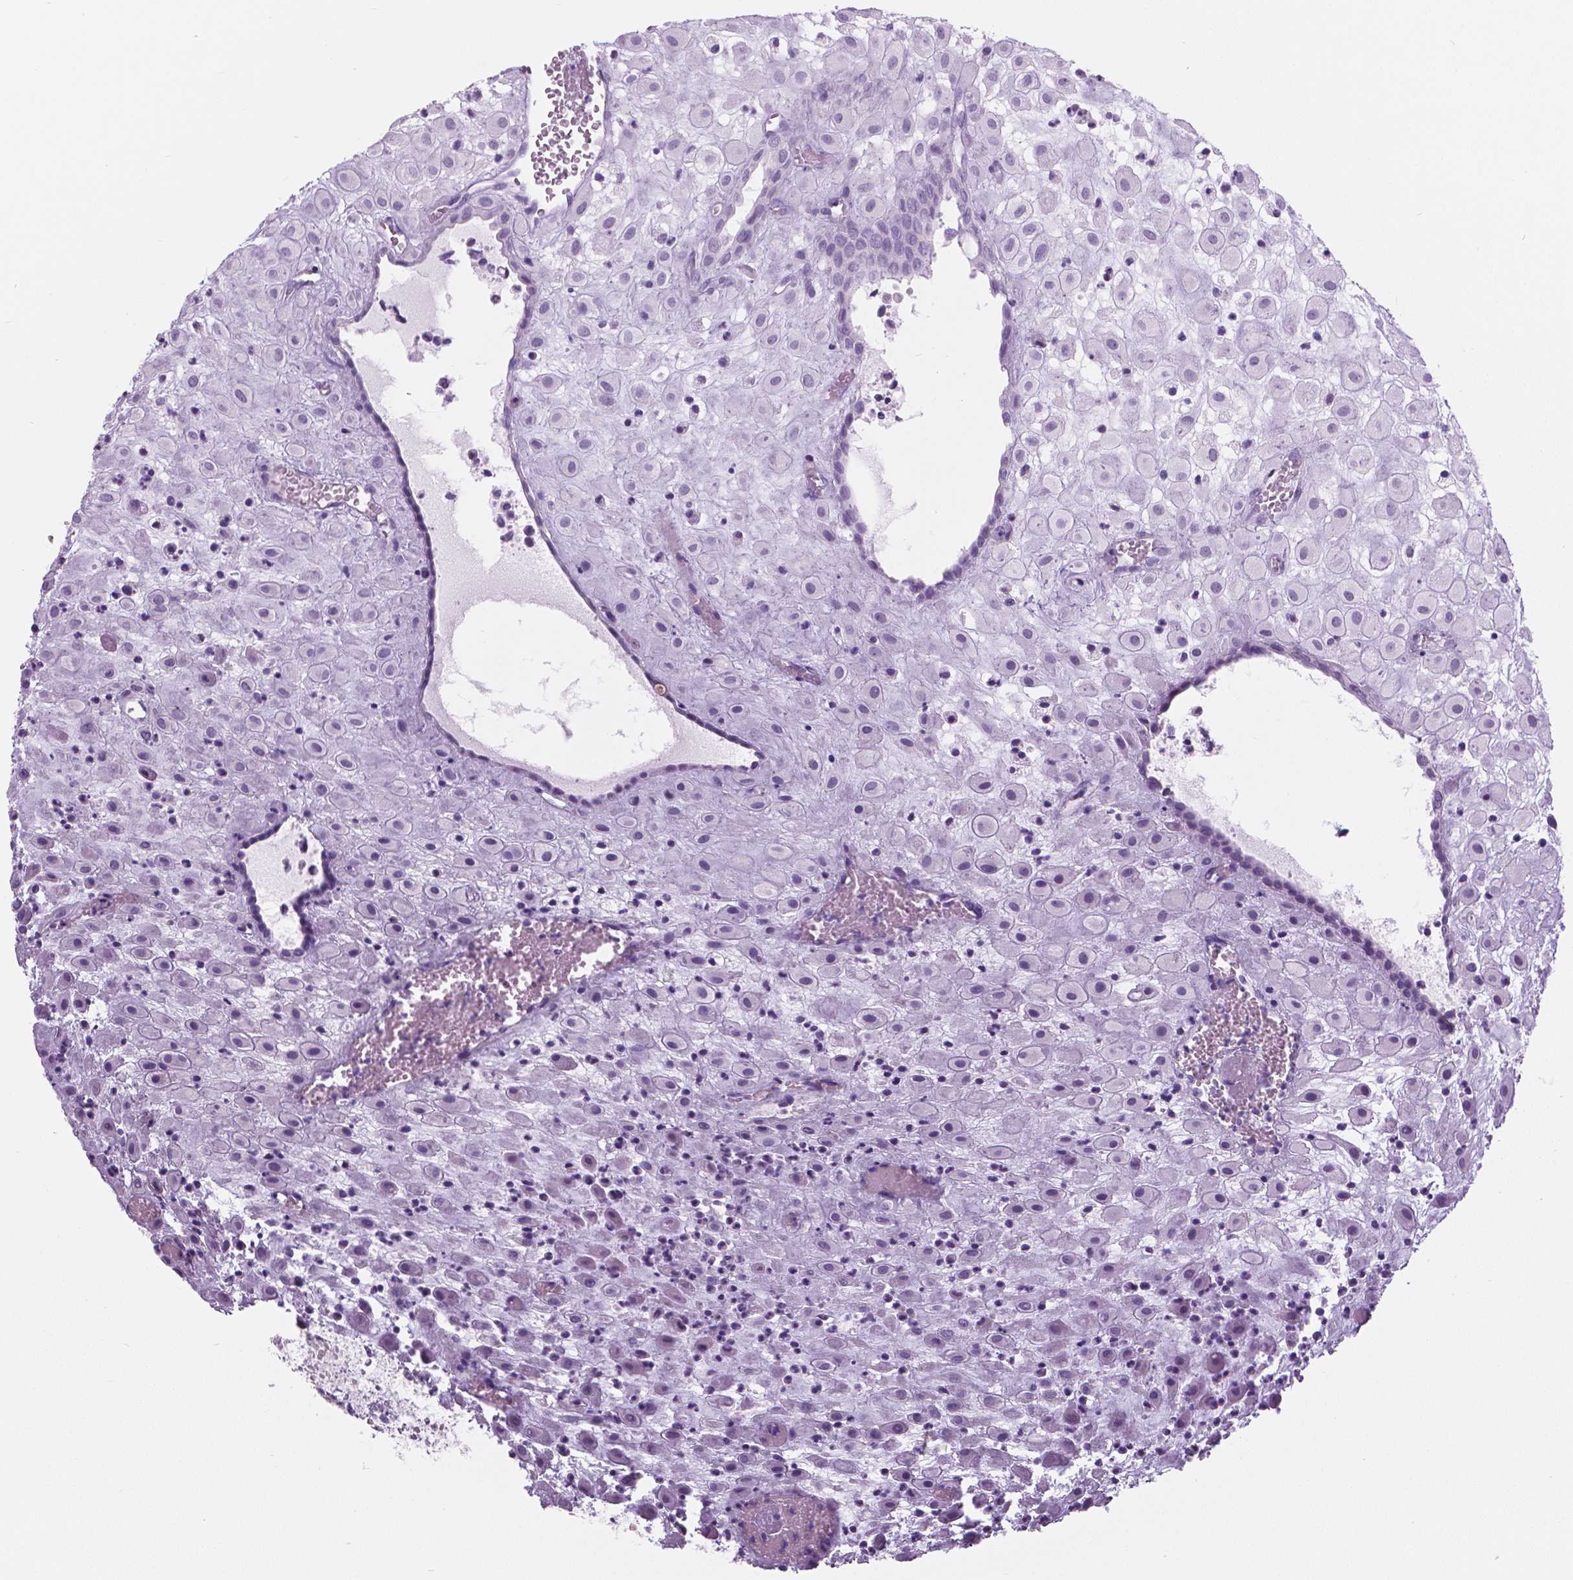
{"staining": {"intensity": "negative", "quantity": "none", "location": "none"}, "tissue": "placenta", "cell_type": "Decidual cells", "image_type": "normal", "snomed": [{"axis": "morphology", "description": "Normal tissue, NOS"}, {"axis": "topography", "description": "Placenta"}], "caption": "This image is of benign placenta stained with immunohistochemistry (IHC) to label a protein in brown with the nuclei are counter-stained blue. There is no positivity in decidual cells. (Brightfield microscopy of DAB immunohistochemistry (IHC) at high magnification).", "gene": "SFTPD", "patient": {"sex": "female", "age": 24}}